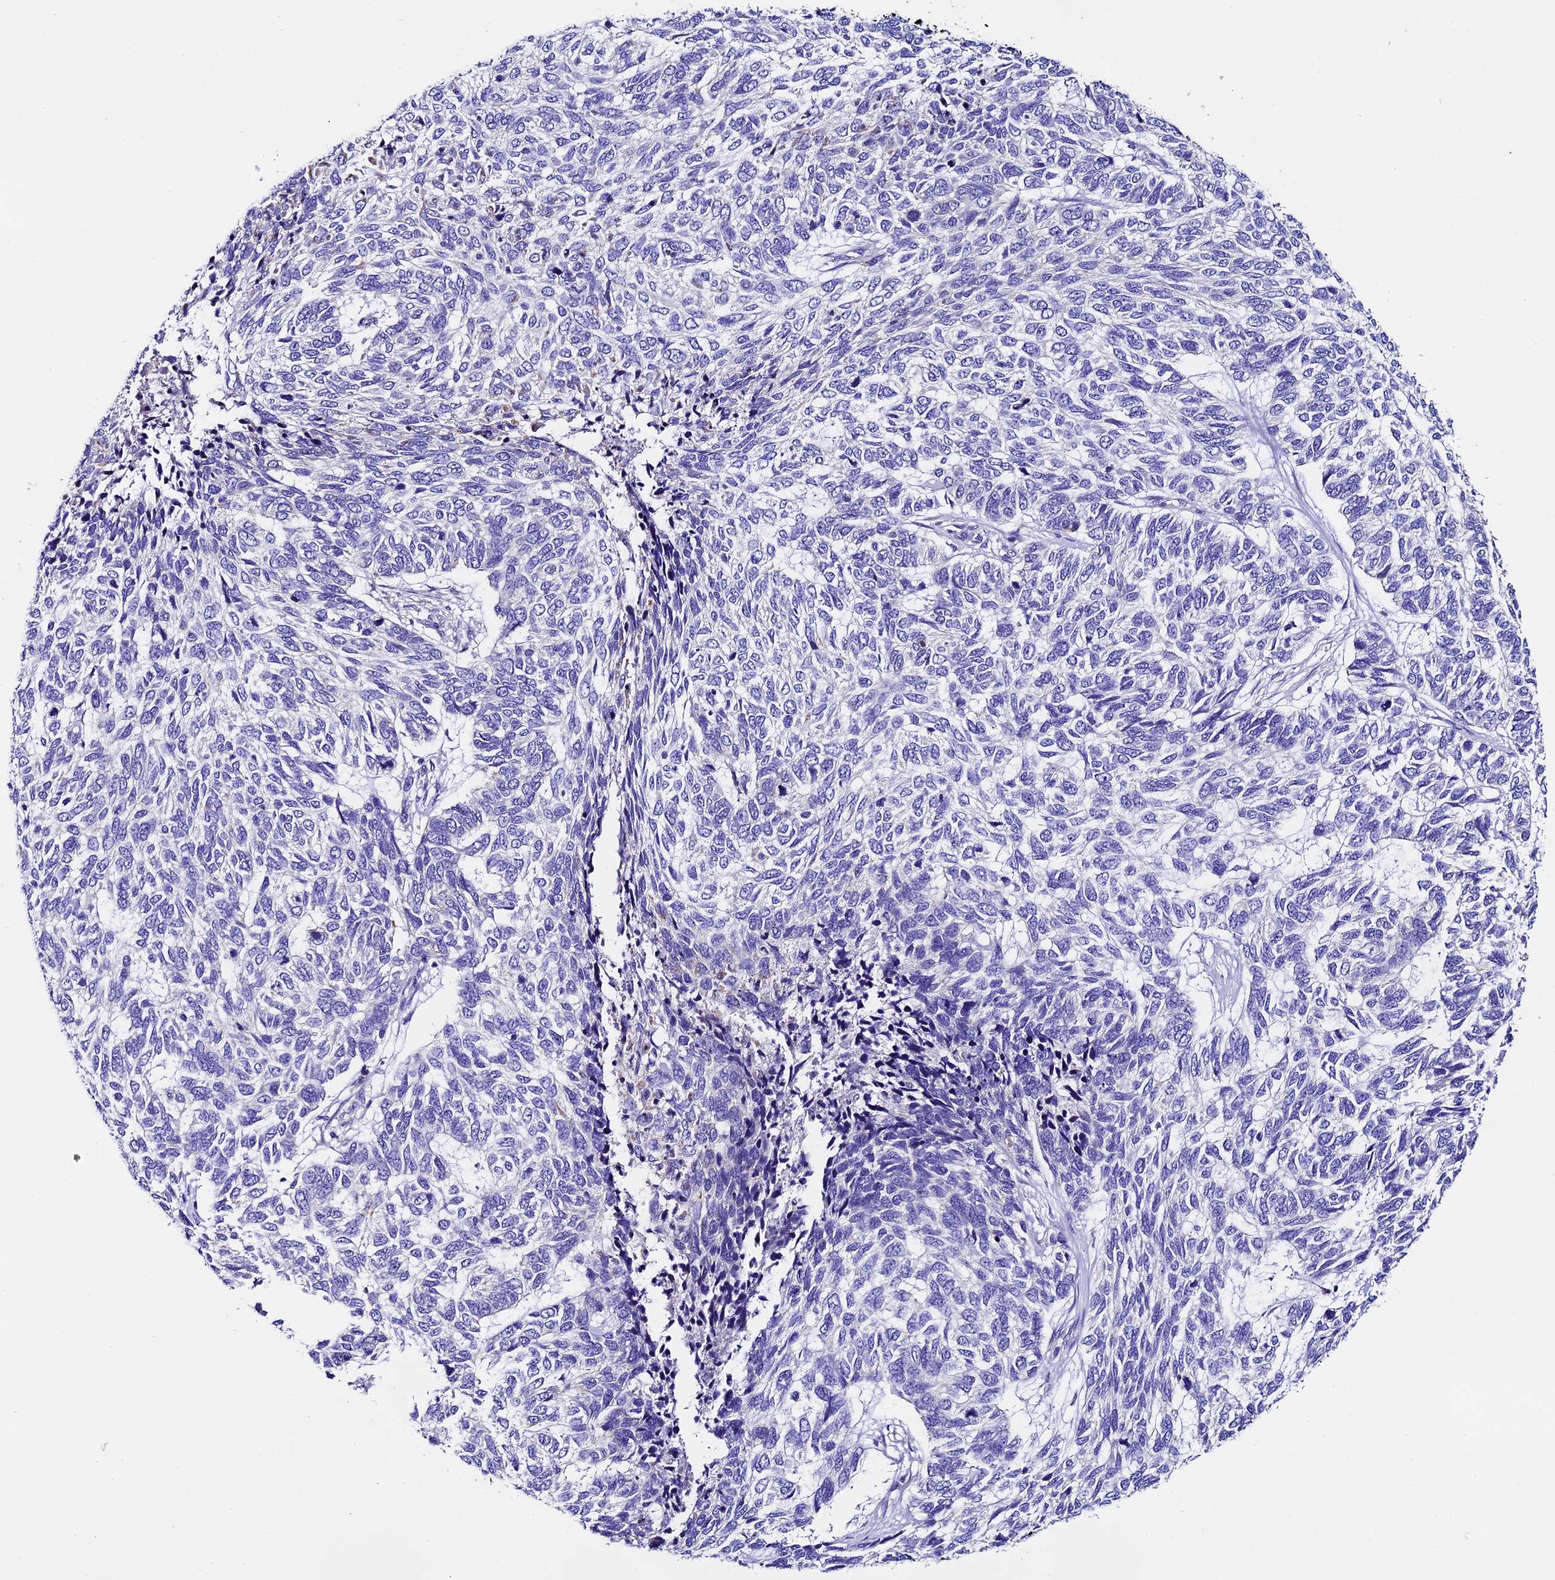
{"staining": {"intensity": "negative", "quantity": "none", "location": "none"}, "tissue": "skin cancer", "cell_type": "Tumor cells", "image_type": "cancer", "snomed": [{"axis": "morphology", "description": "Basal cell carcinoma"}, {"axis": "topography", "description": "Skin"}], "caption": "This is a photomicrograph of IHC staining of skin cancer, which shows no expression in tumor cells.", "gene": "COMTD1", "patient": {"sex": "female", "age": 65}}